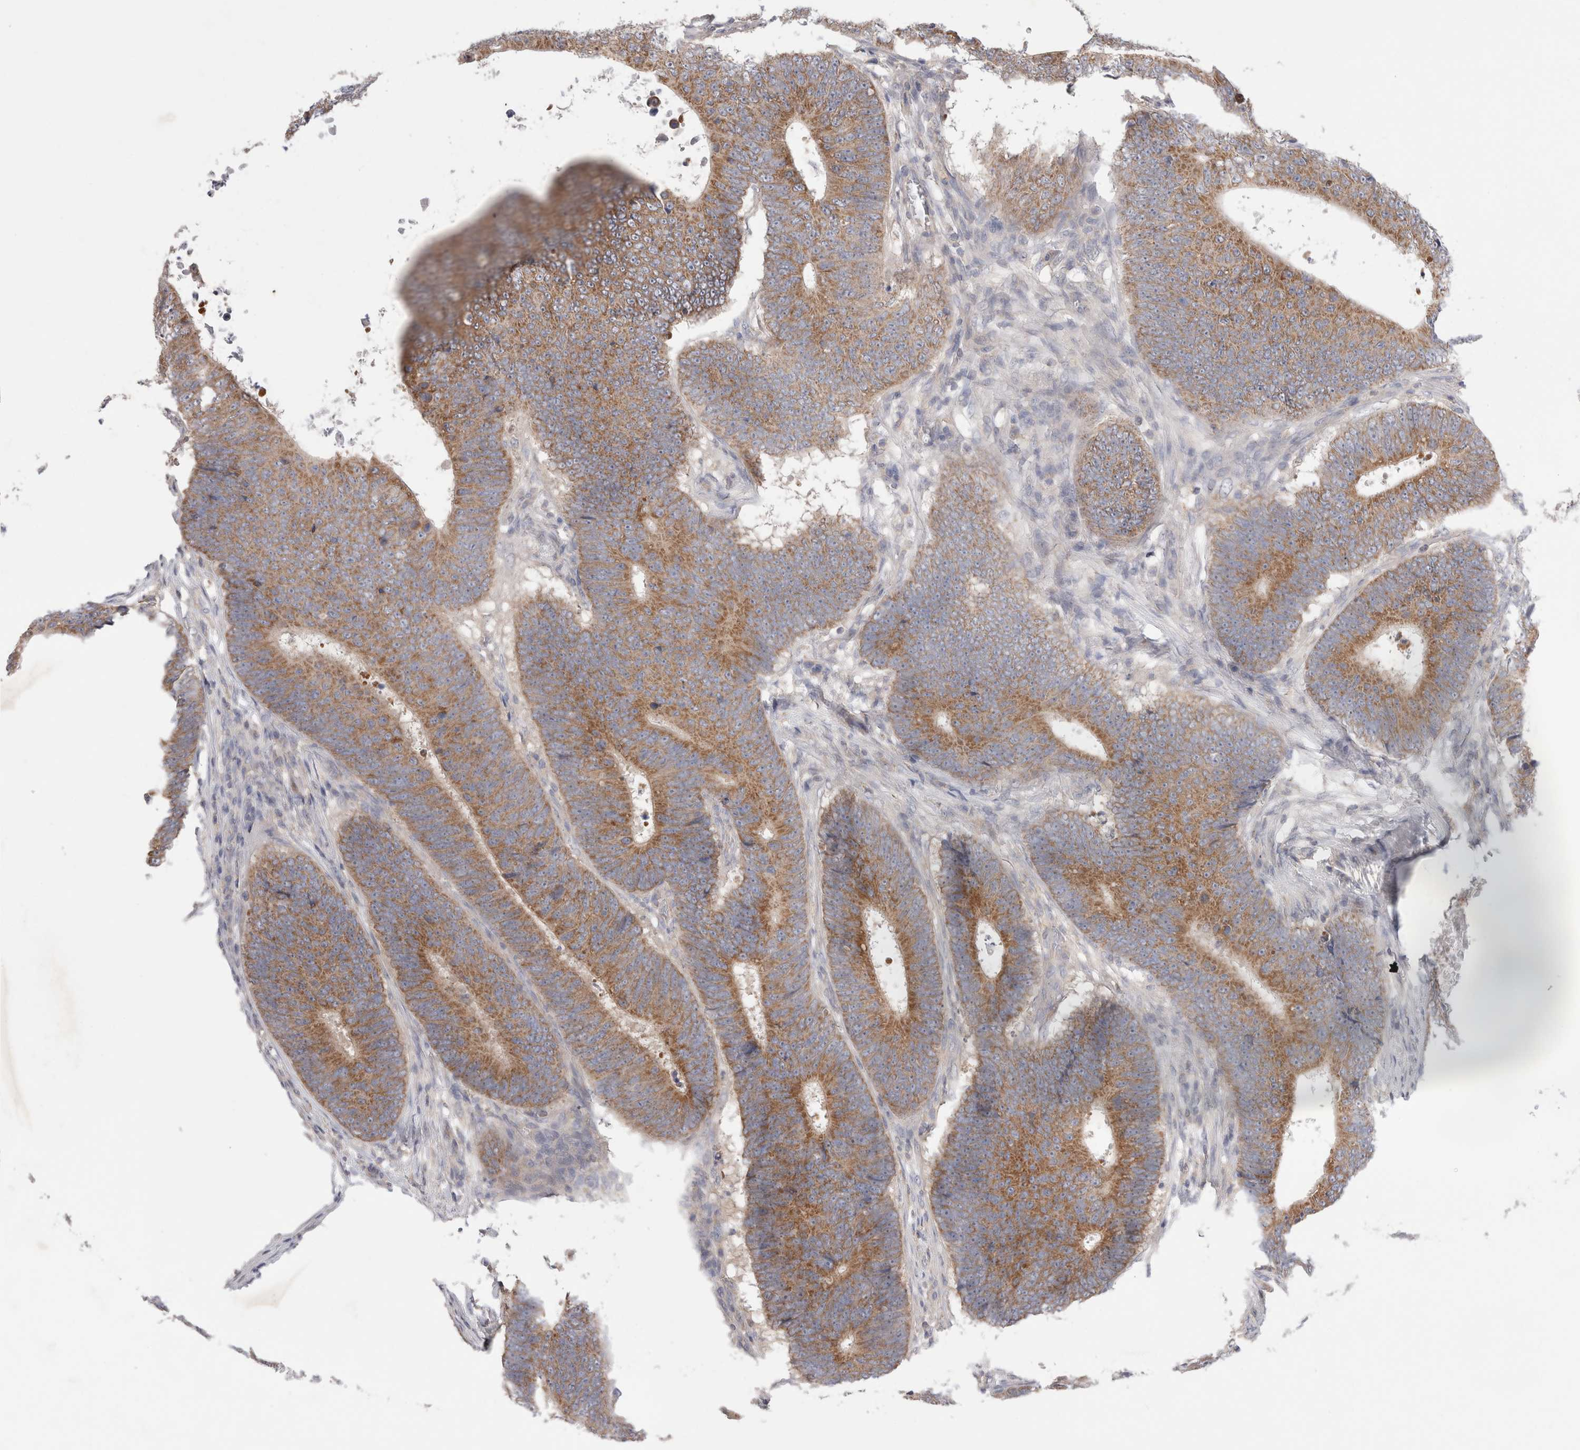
{"staining": {"intensity": "moderate", "quantity": ">75%", "location": "cytoplasmic/membranous"}, "tissue": "colorectal cancer", "cell_type": "Tumor cells", "image_type": "cancer", "snomed": [{"axis": "morphology", "description": "Adenocarcinoma, NOS"}, {"axis": "topography", "description": "Colon"}], "caption": "Protein expression analysis of colorectal adenocarcinoma demonstrates moderate cytoplasmic/membranous positivity in about >75% of tumor cells. The staining was performed using DAB (3,3'-diaminobenzidine) to visualize the protein expression in brown, while the nuclei were stained in blue with hematoxylin (Magnification: 20x).", "gene": "IFT74", "patient": {"sex": "male", "age": 56}}